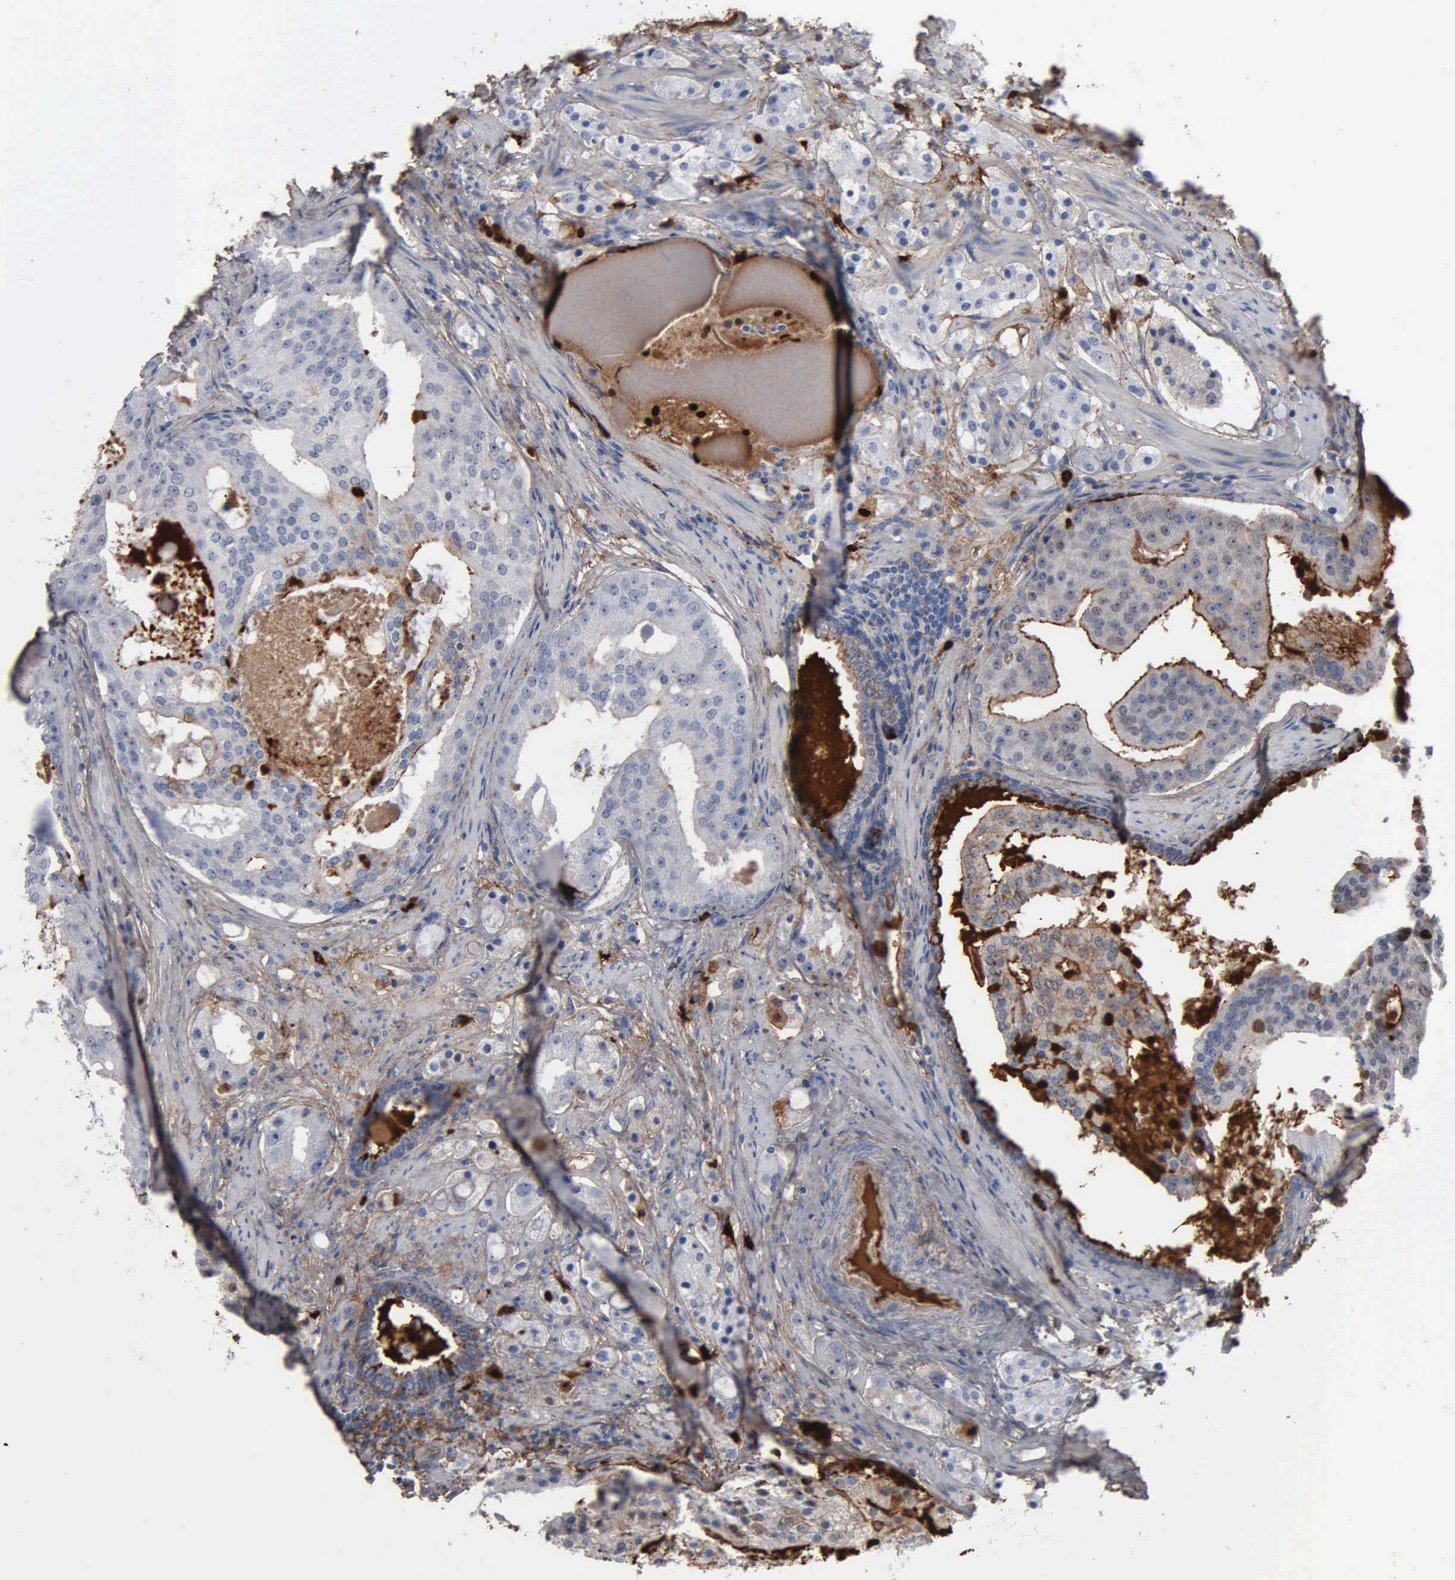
{"staining": {"intensity": "weak", "quantity": "25%-75%", "location": "cytoplasmic/membranous"}, "tissue": "prostate cancer", "cell_type": "Tumor cells", "image_type": "cancer", "snomed": [{"axis": "morphology", "description": "Adenocarcinoma, High grade"}, {"axis": "topography", "description": "Prostate"}], "caption": "This is a photomicrograph of immunohistochemistry (IHC) staining of high-grade adenocarcinoma (prostate), which shows weak staining in the cytoplasmic/membranous of tumor cells.", "gene": "FN1", "patient": {"sex": "male", "age": 68}}